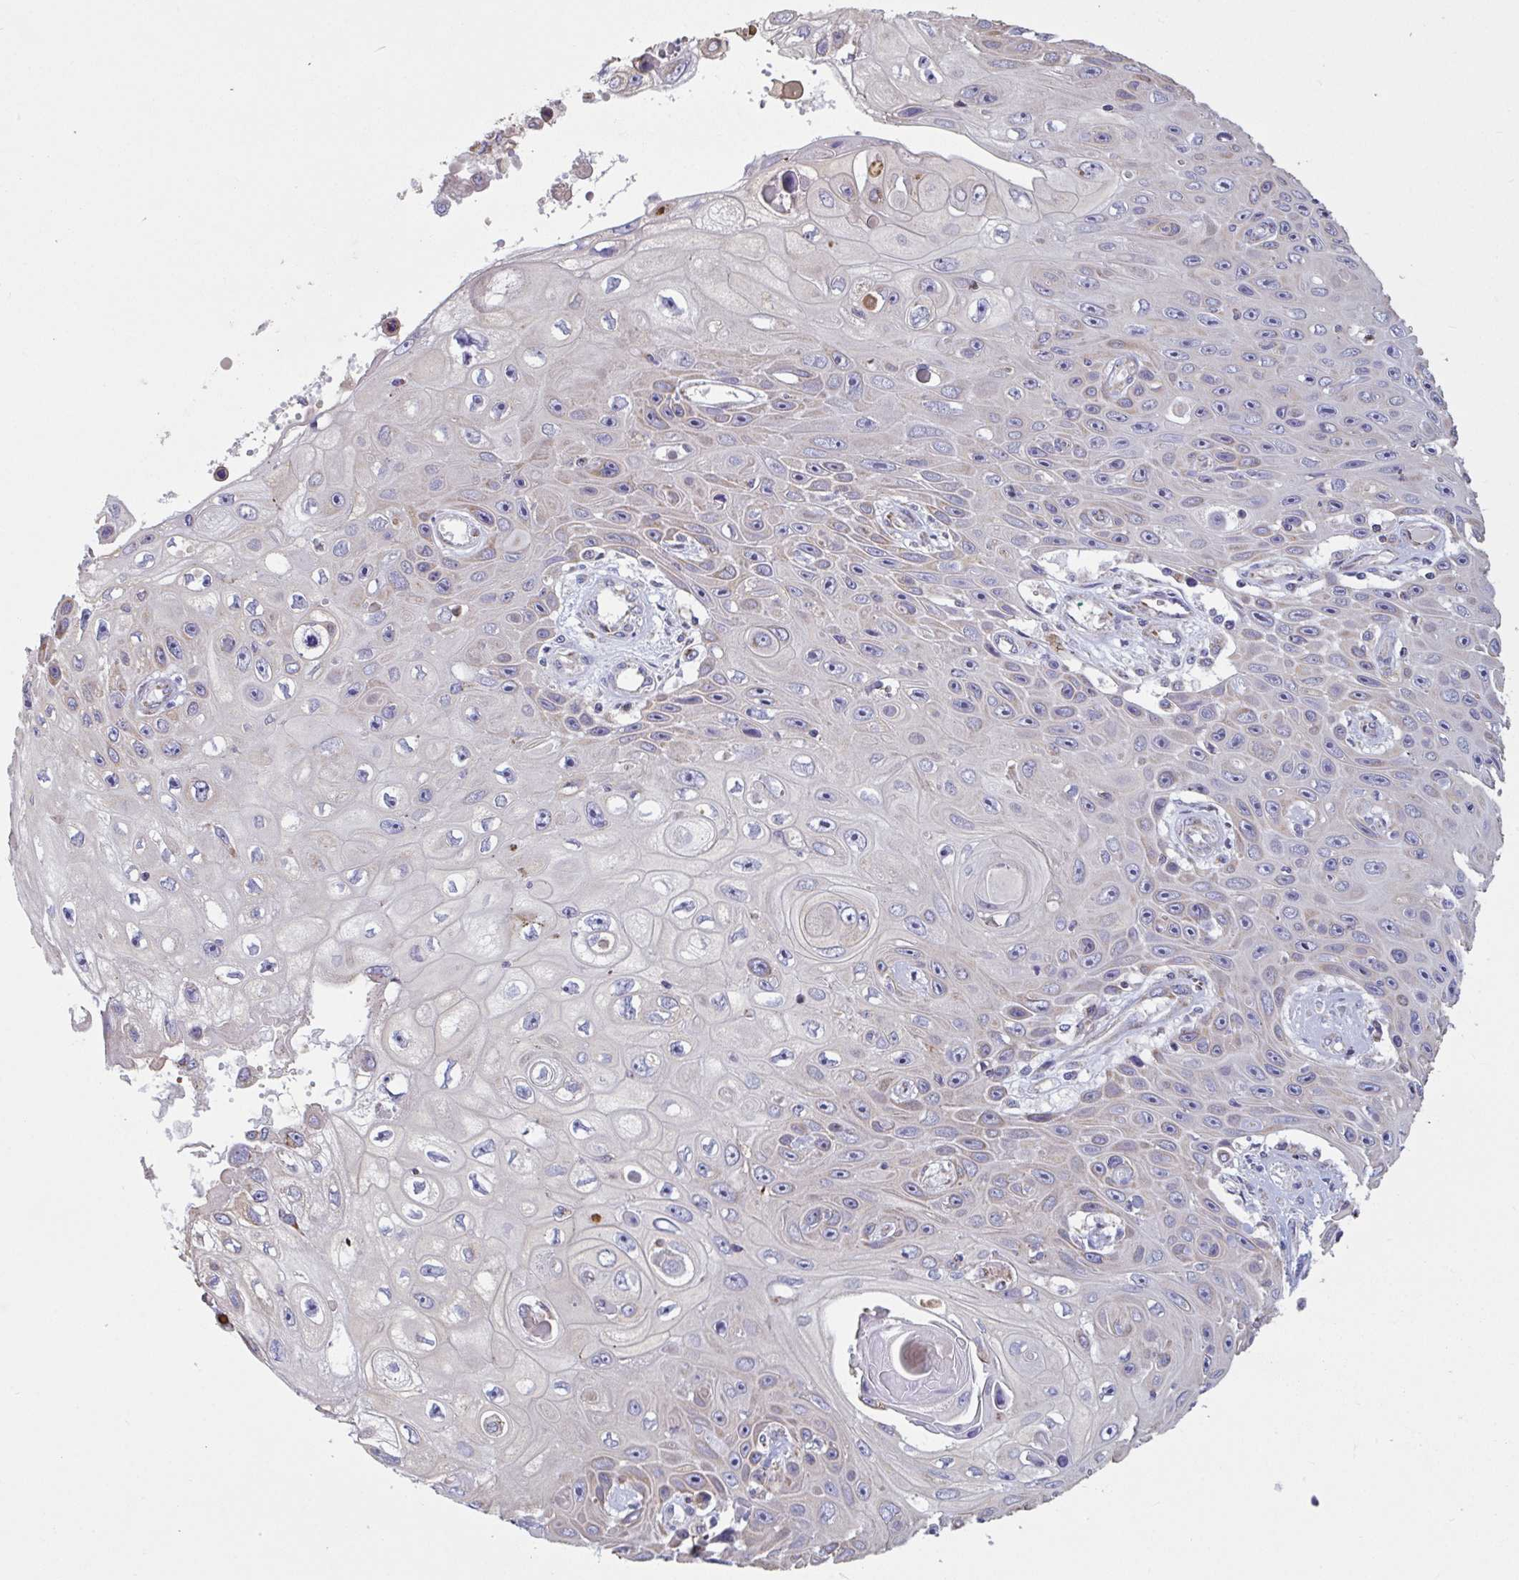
{"staining": {"intensity": "weak", "quantity": "<25%", "location": "cytoplasmic/membranous"}, "tissue": "skin cancer", "cell_type": "Tumor cells", "image_type": "cancer", "snomed": [{"axis": "morphology", "description": "Squamous cell carcinoma, NOS"}, {"axis": "topography", "description": "Skin"}], "caption": "DAB immunohistochemical staining of human skin cancer (squamous cell carcinoma) exhibits no significant positivity in tumor cells.", "gene": "BCAT2", "patient": {"sex": "male", "age": 82}}